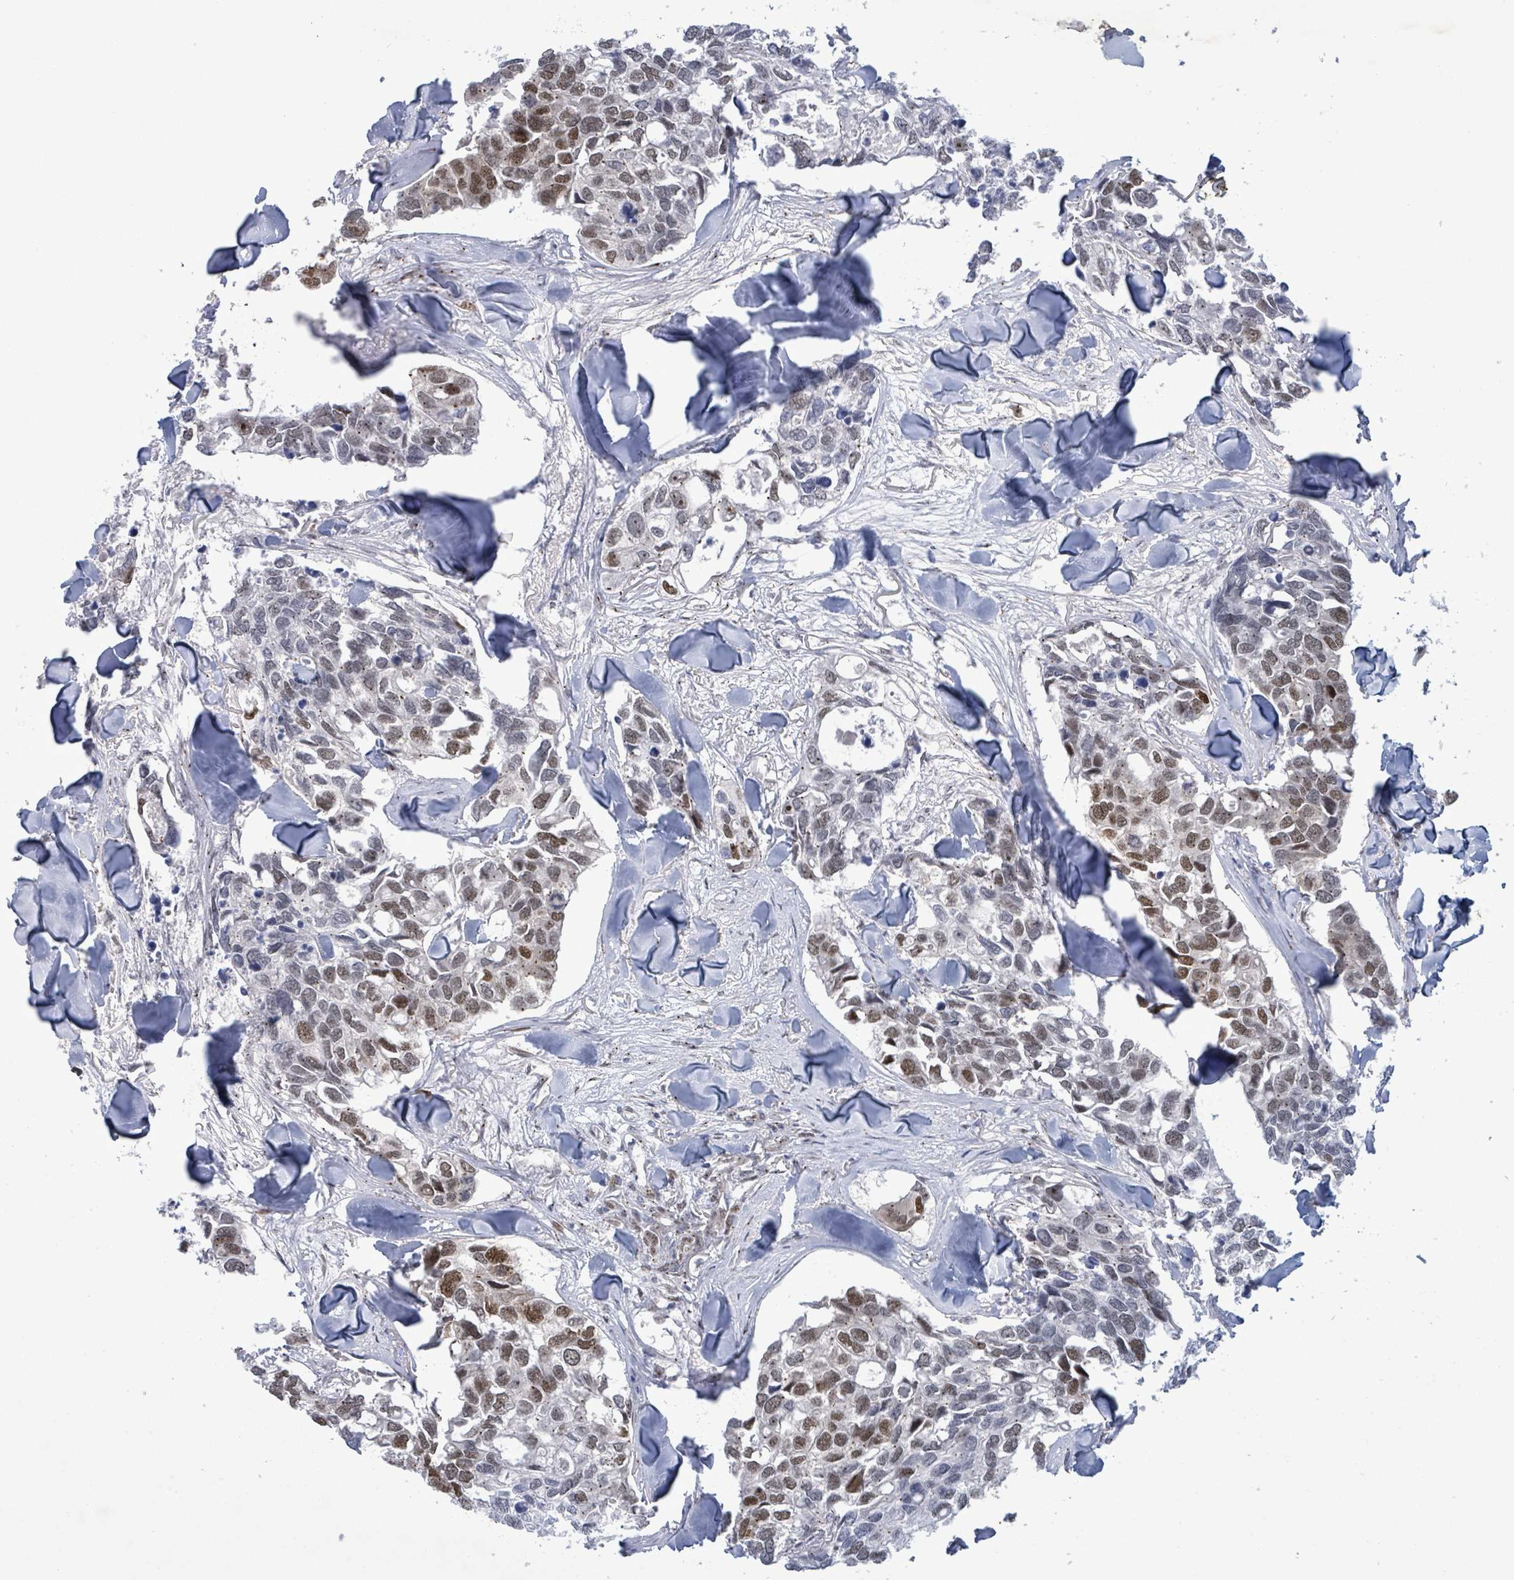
{"staining": {"intensity": "moderate", "quantity": "25%-75%", "location": "nuclear"}, "tissue": "breast cancer", "cell_type": "Tumor cells", "image_type": "cancer", "snomed": [{"axis": "morphology", "description": "Duct carcinoma"}, {"axis": "topography", "description": "Breast"}], "caption": "Protein staining shows moderate nuclear positivity in approximately 25%-75% of tumor cells in intraductal carcinoma (breast).", "gene": "TUSC1", "patient": {"sex": "female", "age": 83}}